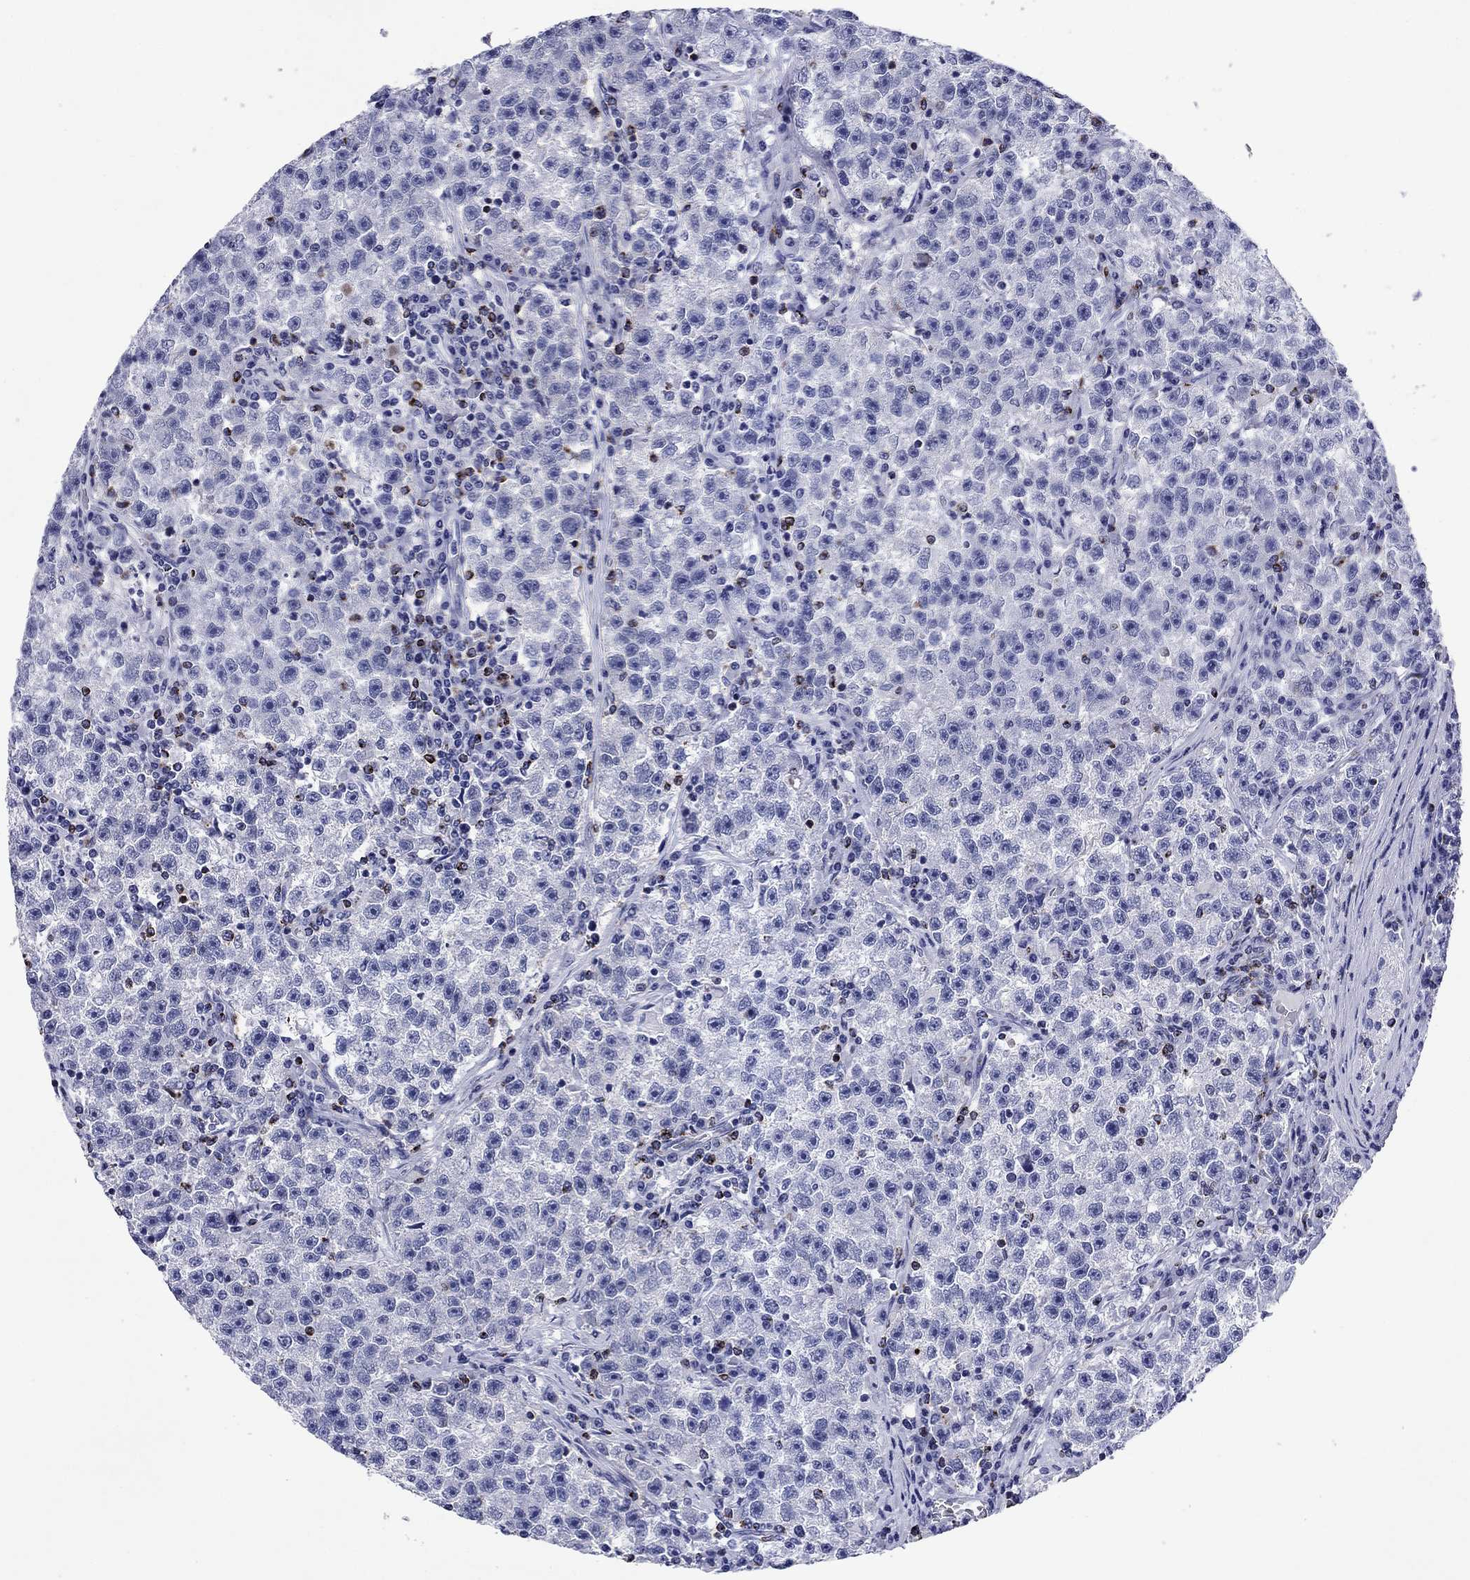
{"staining": {"intensity": "negative", "quantity": "none", "location": "none"}, "tissue": "testis cancer", "cell_type": "Tumor cells", "image_type": "cancer", "snomed": [{"axis": "morphology", "description": "Seminoma, NOS"}, {"axis": "topography", "description": "Testis"}], "caption": "There is no significant expression in tumor cells of seminoma (testis).", "gene": "GZMK", "patient": {"sex": "male", "age": 22}}